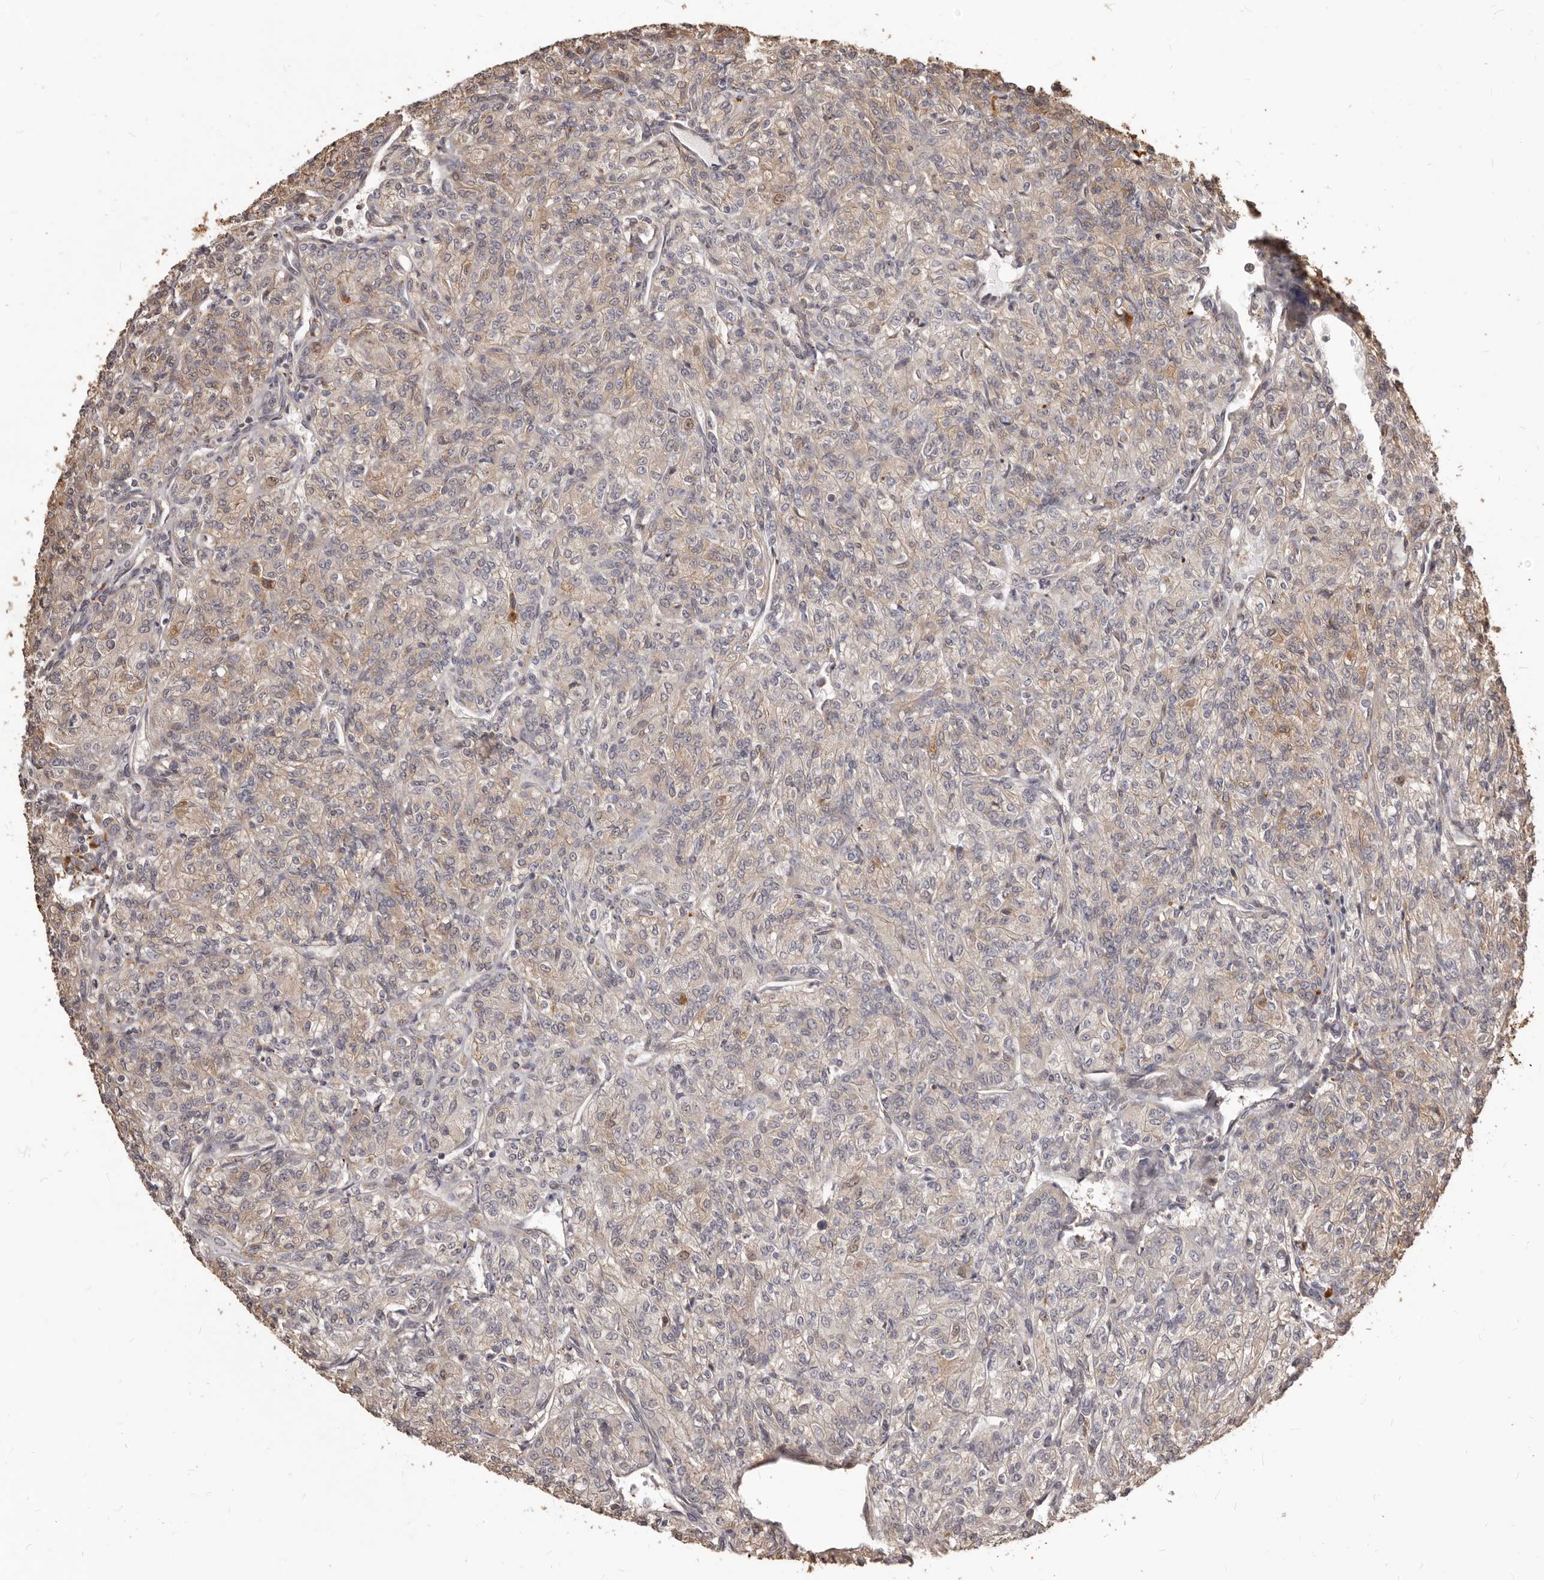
{"staining": {"intensity": "weak", "quantity": "<25%", "location": "cytoplasmic/membranous"}, "tissue": "renal cancer", "cell_type": "Tumor cells", "image_type": "cancer", "snomed": [{"axis": "morphology", "description": "Adenocarcinoma, NOS"}, {"axis": "topography", "description": "Kidney"}], "caption": "Renal adenocarcinoma was stained to show a protein in brown. There is no significant expression in tumor cells.", "gene": "MTO1", "patient": {"sex": "male", "age": 77}}